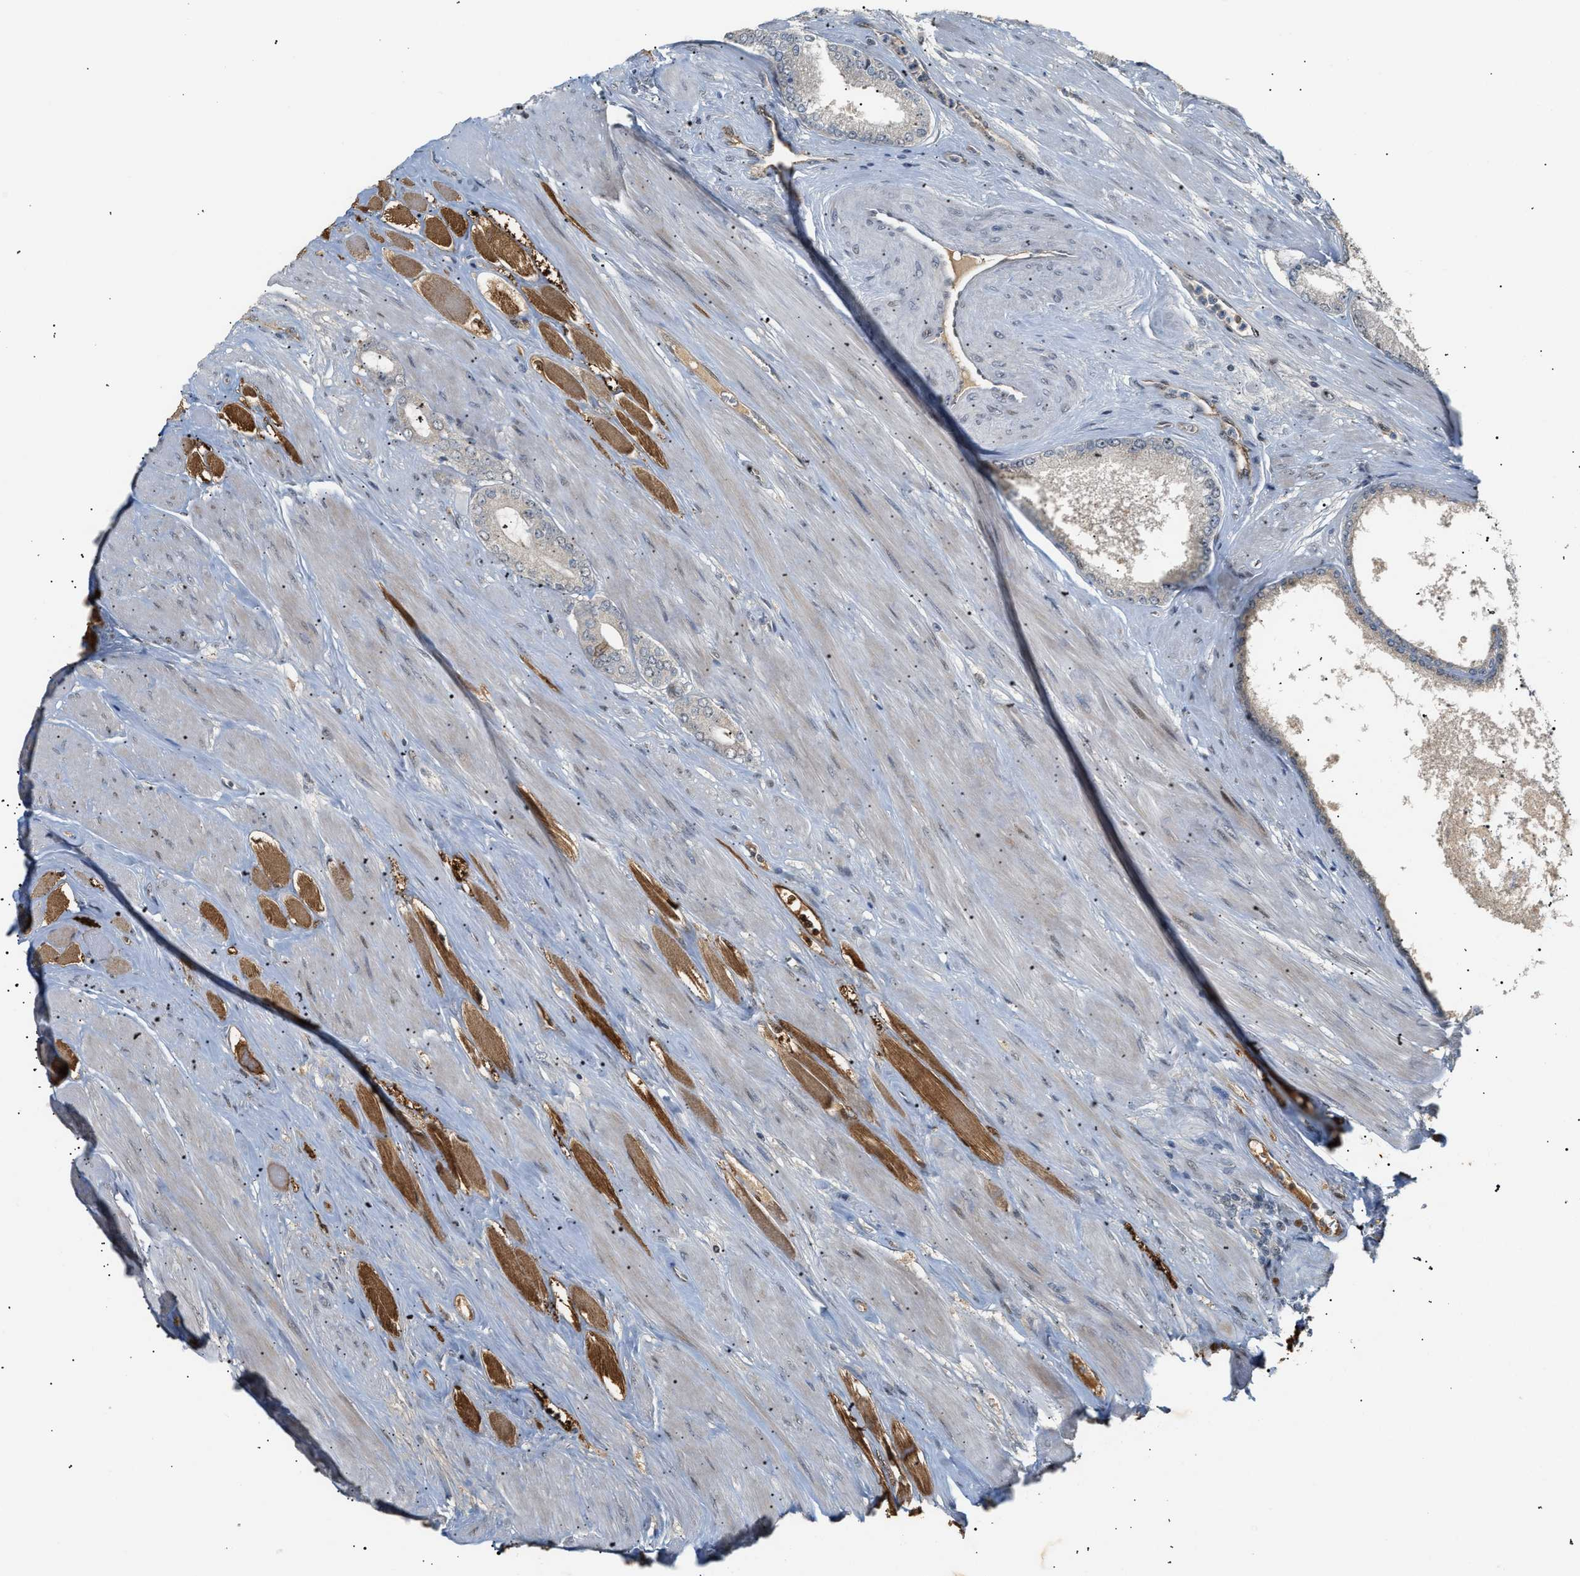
{"staining": {"intensity": "negative", "quantity": "none", "location": "none"}, "tissue": "prostate cancer", "cell_type": "Tumor cells", "image_type": "cancer", "snomed": [{"axis": "morphology", "description": "Adenocarcinoma, High grade"}, {"axis": "topography", "description": "Prostate"}], "caption": "Immunohistochemical staining of adenocarcinoma (high-grade) (prostate) exhibits no significant positivity in tumor cells. The staining is performed using DAB (3,3'-diaminobenzidine) brown chromogen with nuclei counter-stained in using hematoxylin.", "gene": "ZFAND5", "patient": {"sex": "male", "age": 61}}